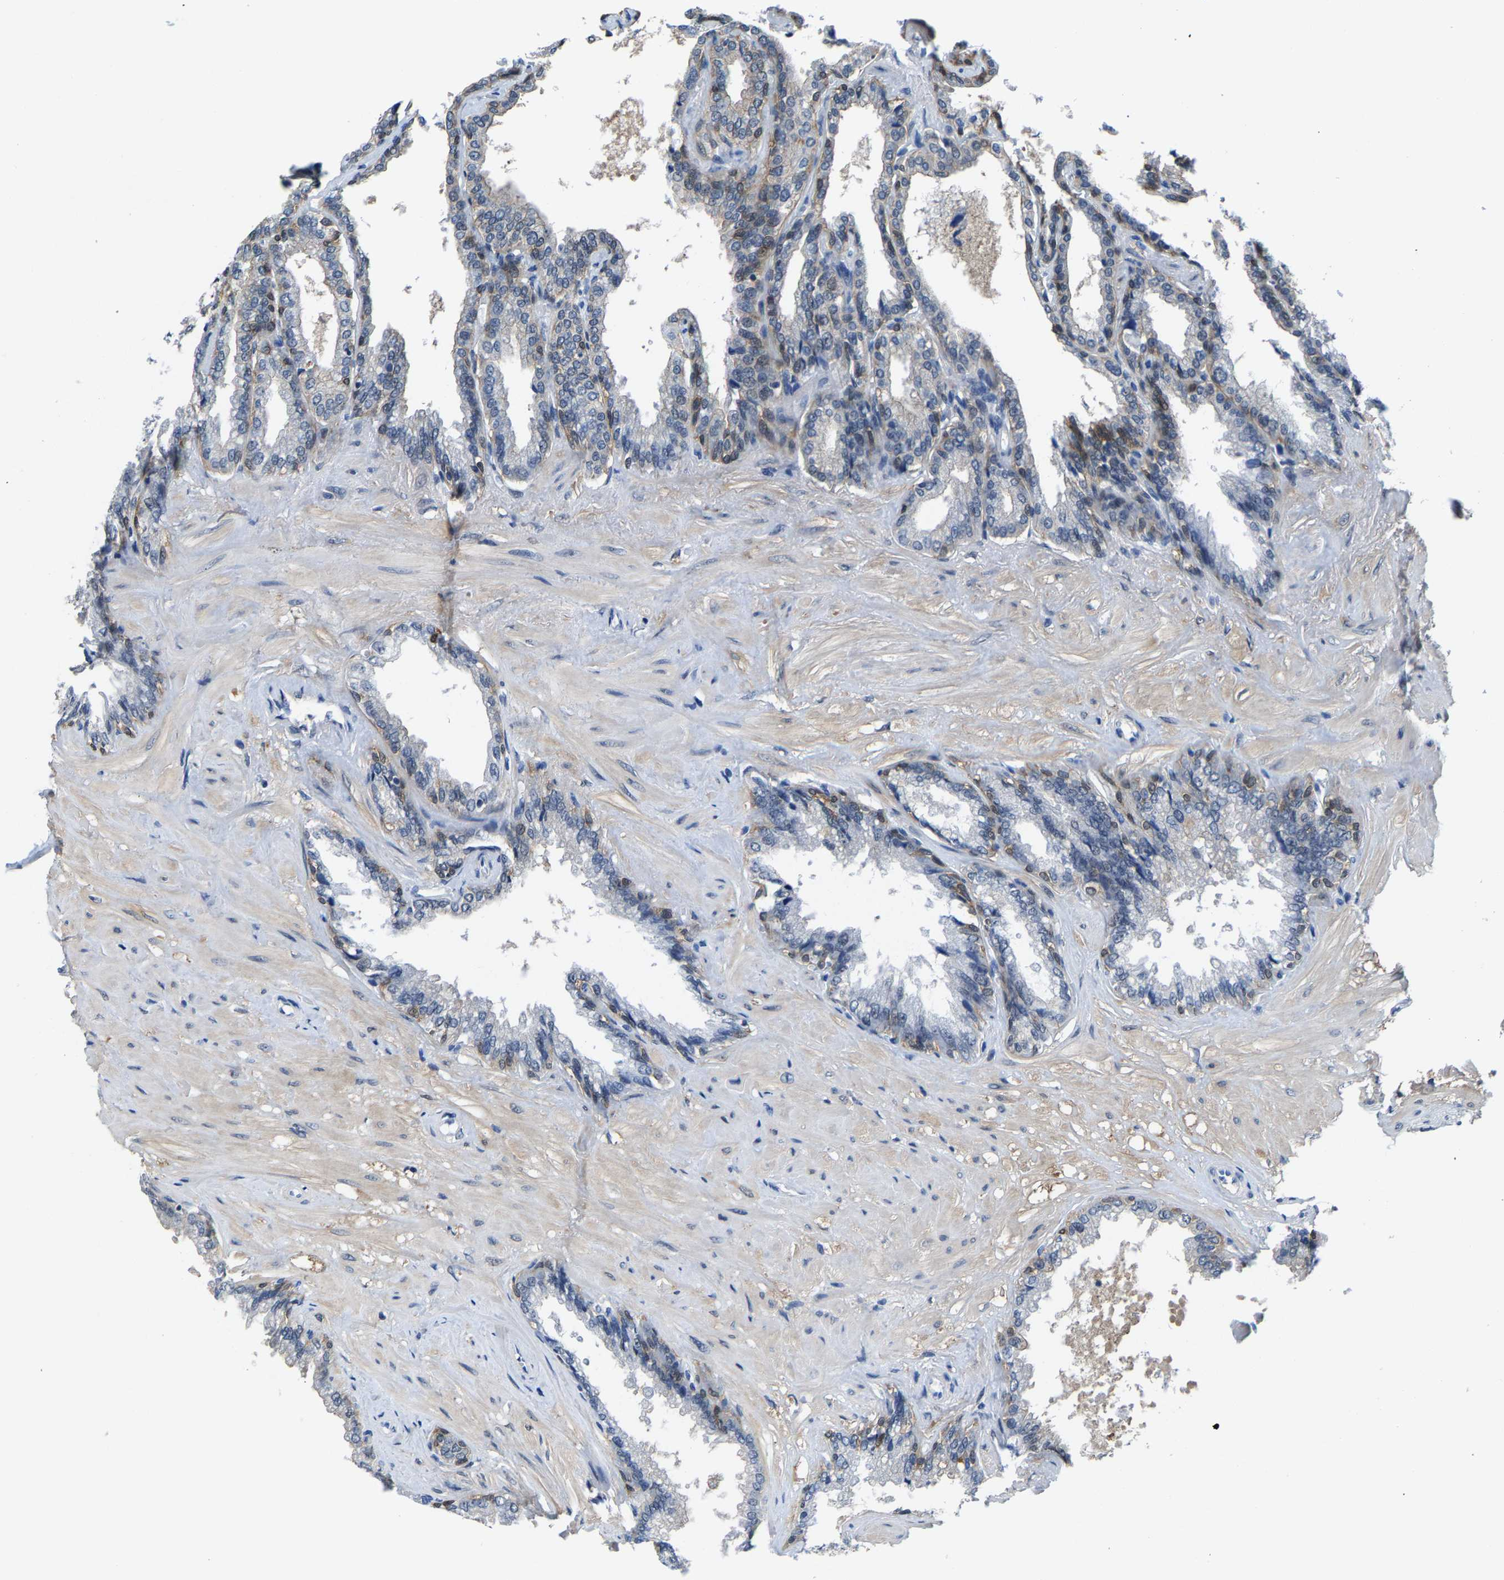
{"staining": {"intensity": "moderate", "quantity": "25%-75%", "location": "cytoplasmic/membranous"}, "tissue": "seminal vesicle", "cell_type": "Glandular cells", "image_type": "normal", "snomed": [{"axis": "morphology", "description": "Normal tissue, NOS"}, {"axis": "topography", "description": "Seminal veicle"}], "caption": "Immunohistochemical staining of benign human seminal vesicle reveals moderate cytoplasmic/membranous protein positivity in about 25%-75% of glandular cells. (brown staining indicates protein expression, while blue staining denotes nuclei).", "gene": "SSH3", "patient": {"sex": "male", "age": 46}}